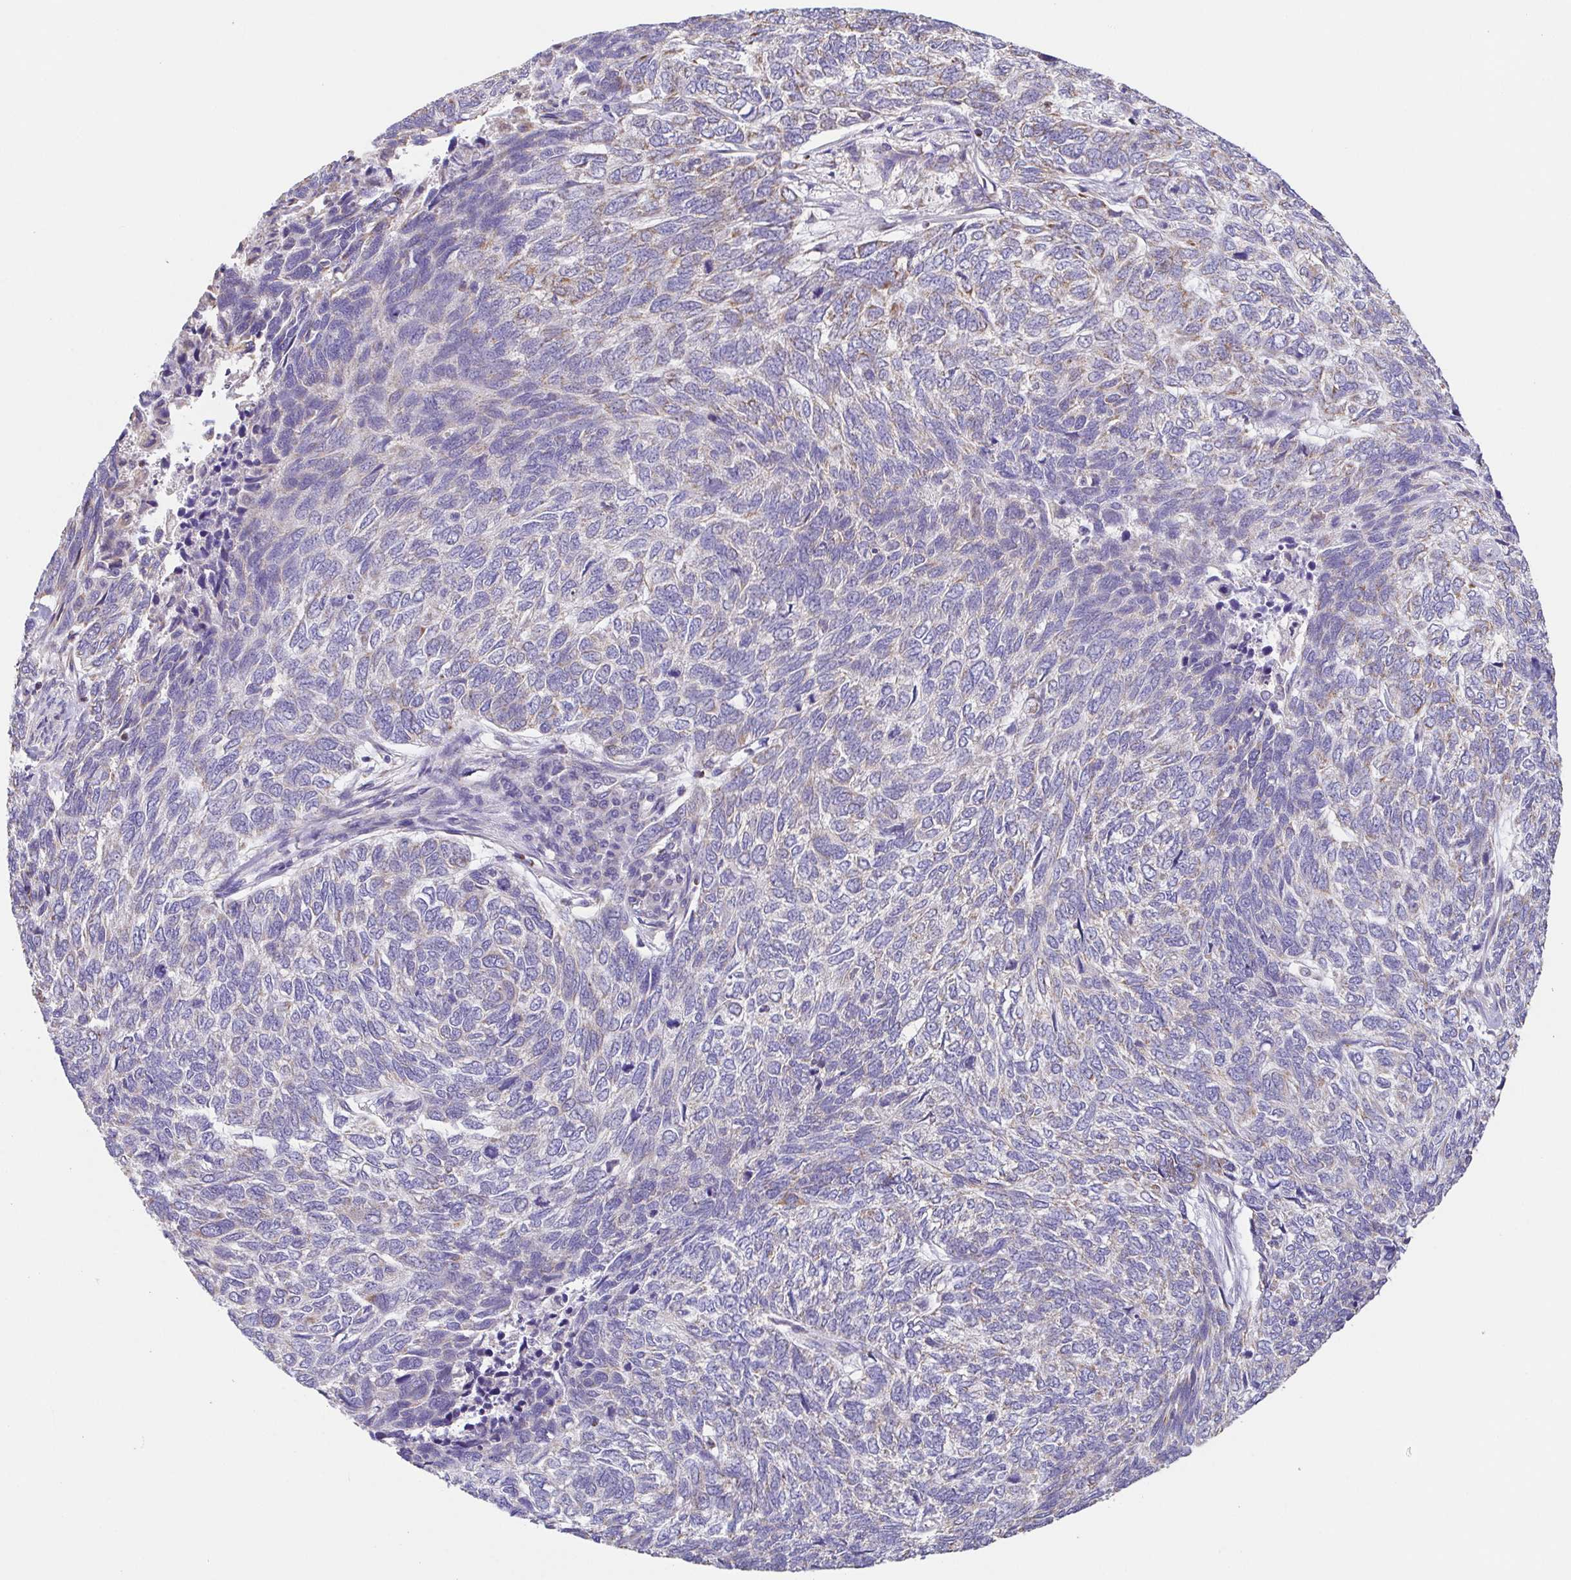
{"staining": {"intensity": "negative", "quantity": "none", "location": "none"}, "tissue": "skin cancer", "cell_type": "Tumor cells", "image_type": "cancer", "snomed": [{"axis": "morphology", "description": "Basal cell carcinoma"}, {"axis": "topography", "description": "Skin"}], "caption": "Immunohistochemistry photomicrograph of neoplastic tissue: skin cancer (basal cell carcinoma) stained with DAB (3,3'-diaminobenzidine) displays no significant protein expression in tumor cells.", "gene": "GINM1", "patient": {"sex": "female", "age": 65}}